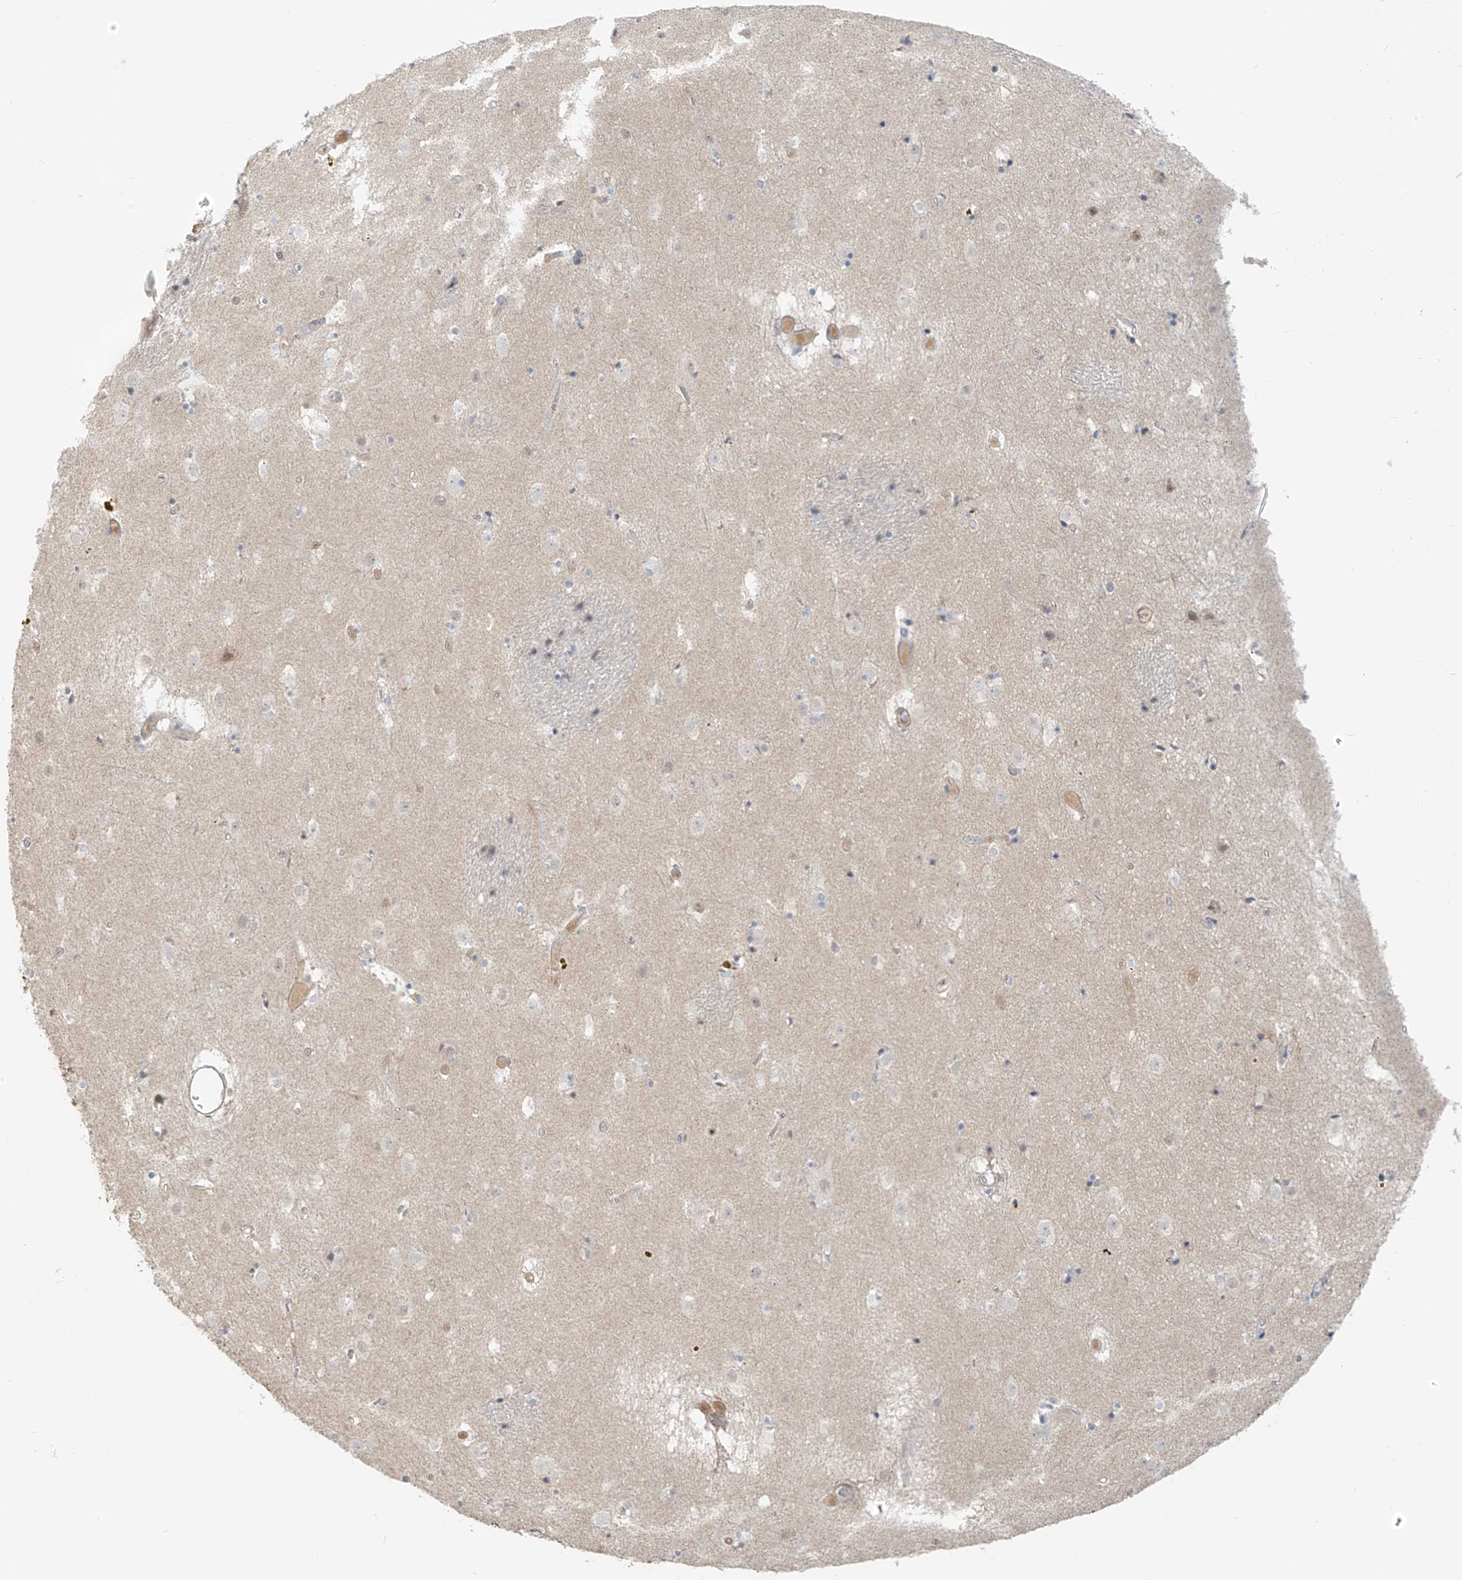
{"staining": {"intensity": "negative", "quantity": "none", "location": "none"}, "tissue": "caudate", "cell_type": "Glial cells", "image_type": "normal", "snomed": [{"axis": "morphology", "description": "Normal tissue, NOS"}, {"axis": "topography", "description": "Lateral ventricle wall"}], "caption": "The histopathology image reveals no staining of glial cells in normal caudate.", "gene": "ABCD1", "patient": {"sex": "male", "age": 70}}